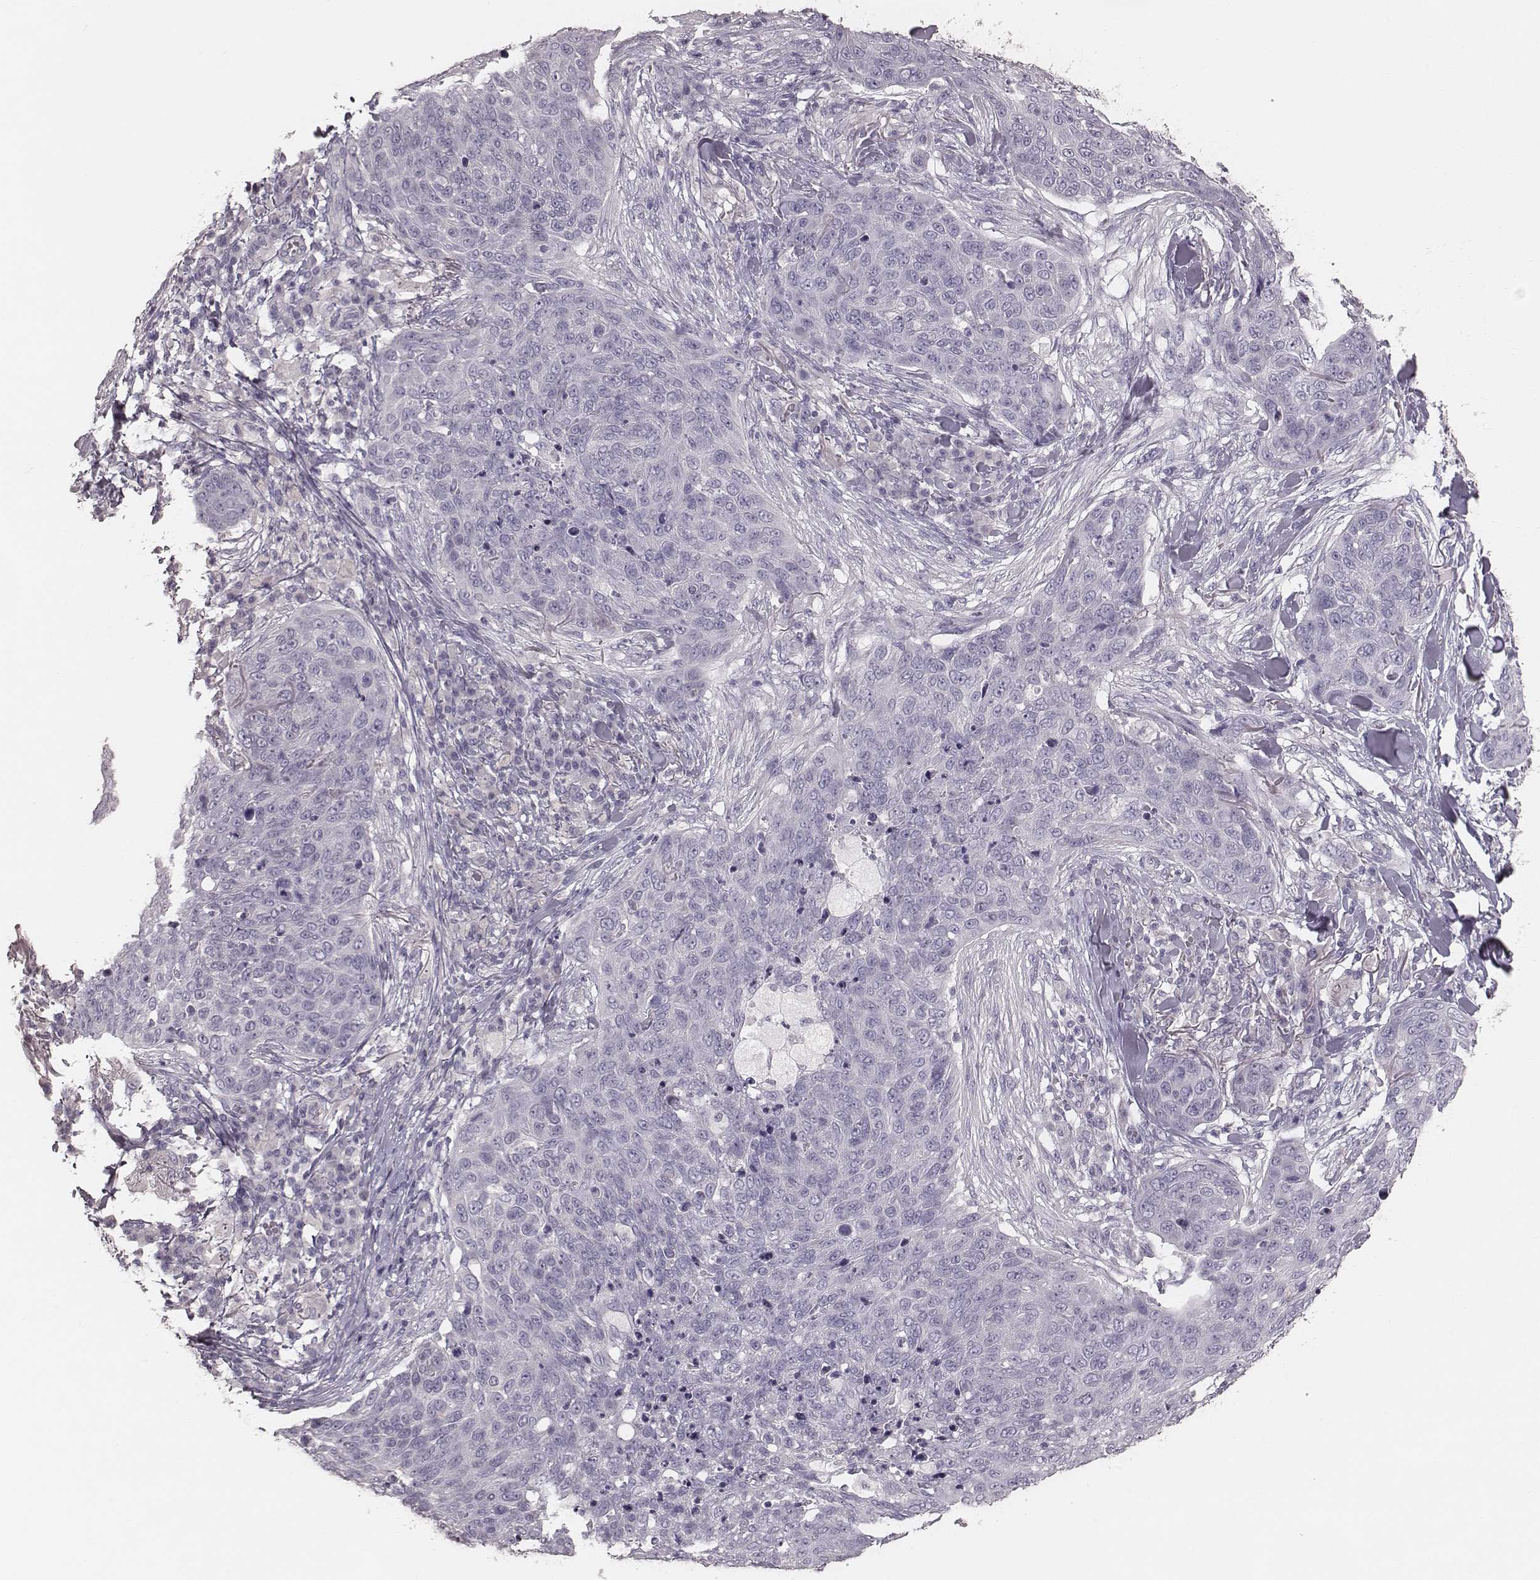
{"staining": {"intensity": "negative", "quantity": "none", "location": "none"}, "tissue": "skin cancer", "cell_type": "Tumor cells", "image_type": "cancer", "snomed": [{"axis": "morphology", "description": "Squamous cell carcinoma in situ, NOS"}, {"axis": "morphology", "description": "Squamous cell carcinoma, NOS"}, {"axis": "topography", "description": "Skin"}], "caption": "There is no significant staining in tumor cells of skin cancer. (Immunohistochemistry (ihc), brightfield microscopy, high magnification).", "gene": "ZP4", "patient": {"sex": "male", "age": 93}}